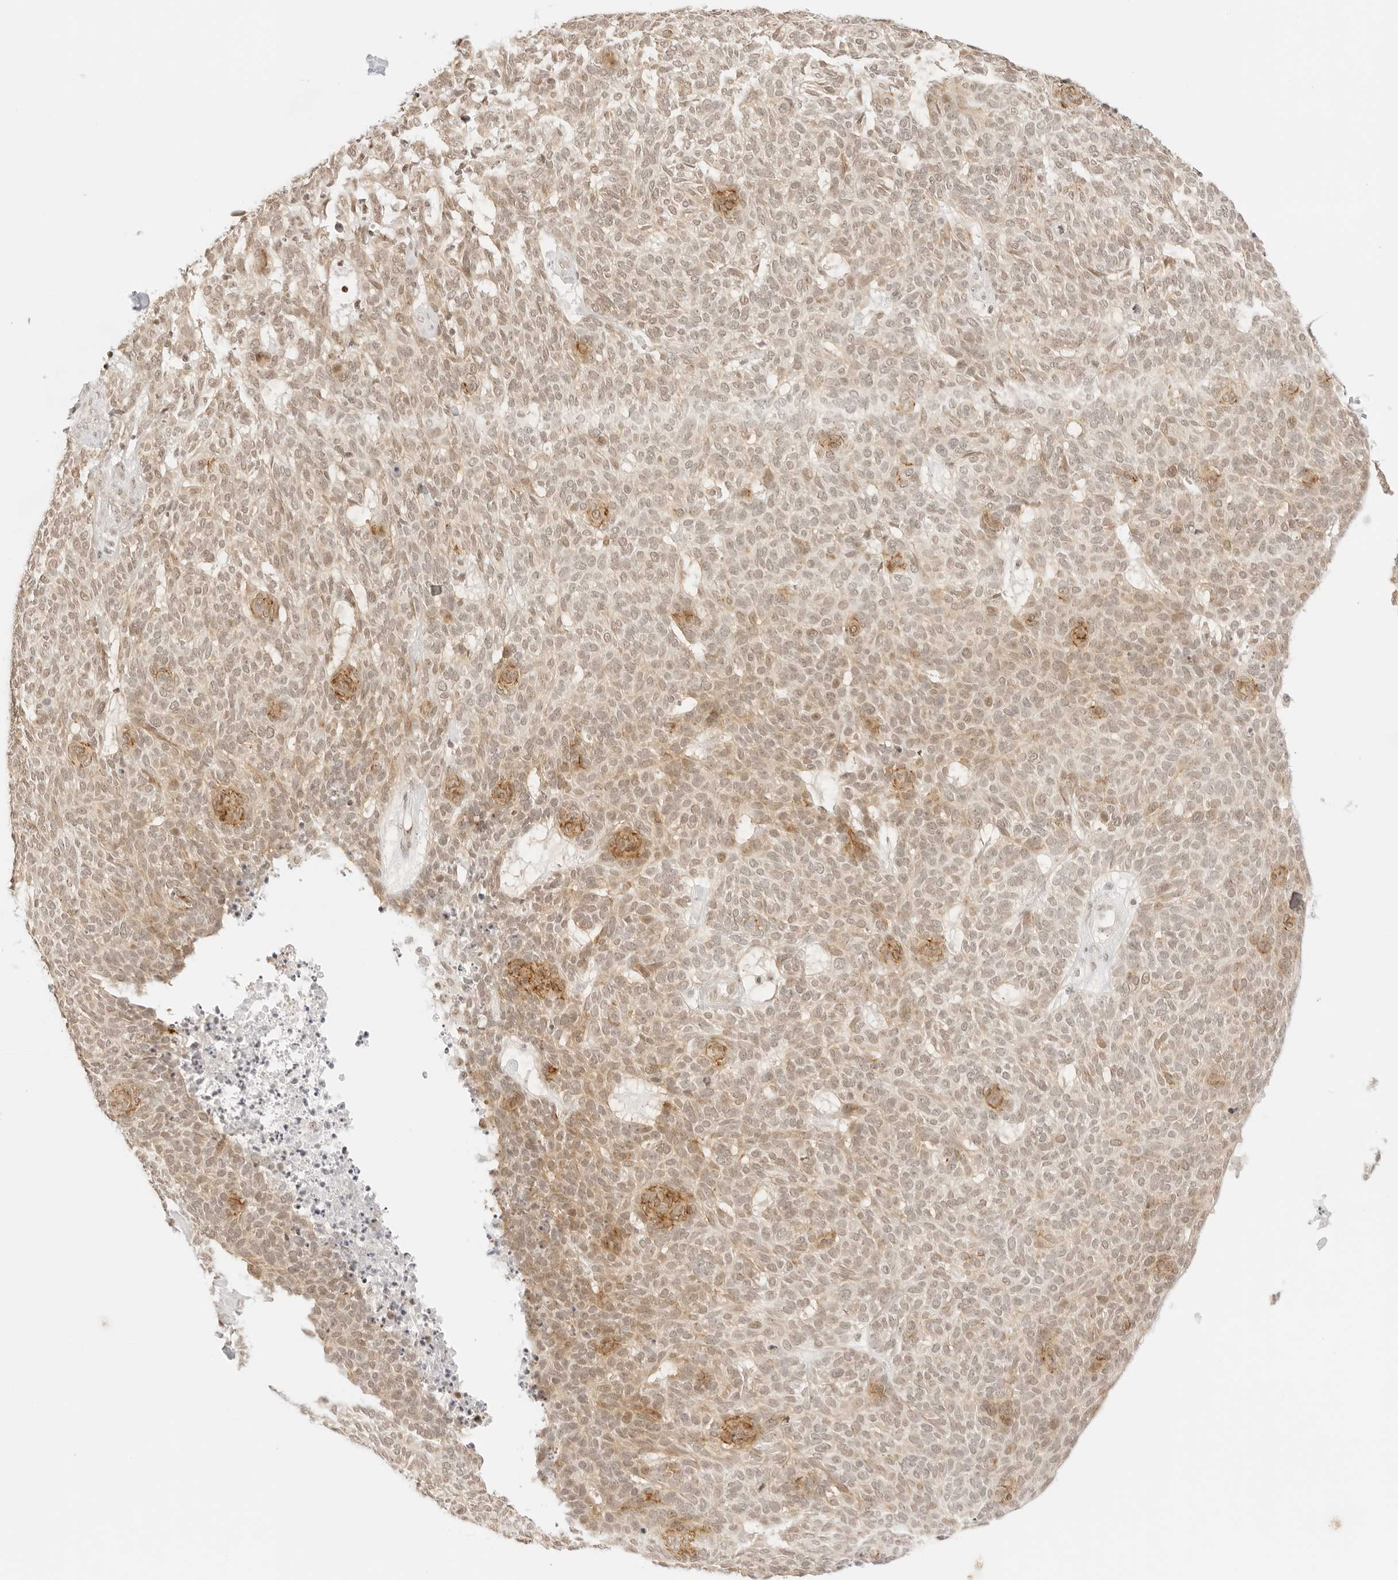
{"staining": {"intensity": "weak", "quantity": ">75%", "location": "cytoplasmic/membranous,nuclear"}, "tissue": "skin cancer", "cell_type": "Tumor cells", "image_type": "cancer", "snomed": [{"axis": "morphology", "description": "Squamous cell carcinoma, NOS"}, {"axis": "topography", "description": "Skin"}], "caption": "Immunohistochemistry (IHC) of skin cancer (squamous cell carcinoma) reveals low levels of weak cytoplasmic/membranous and nuclear expression in approximately >75% of tumor cells.", "gene": "GNAS", "patient": {"sex": "female", "age": 90}}